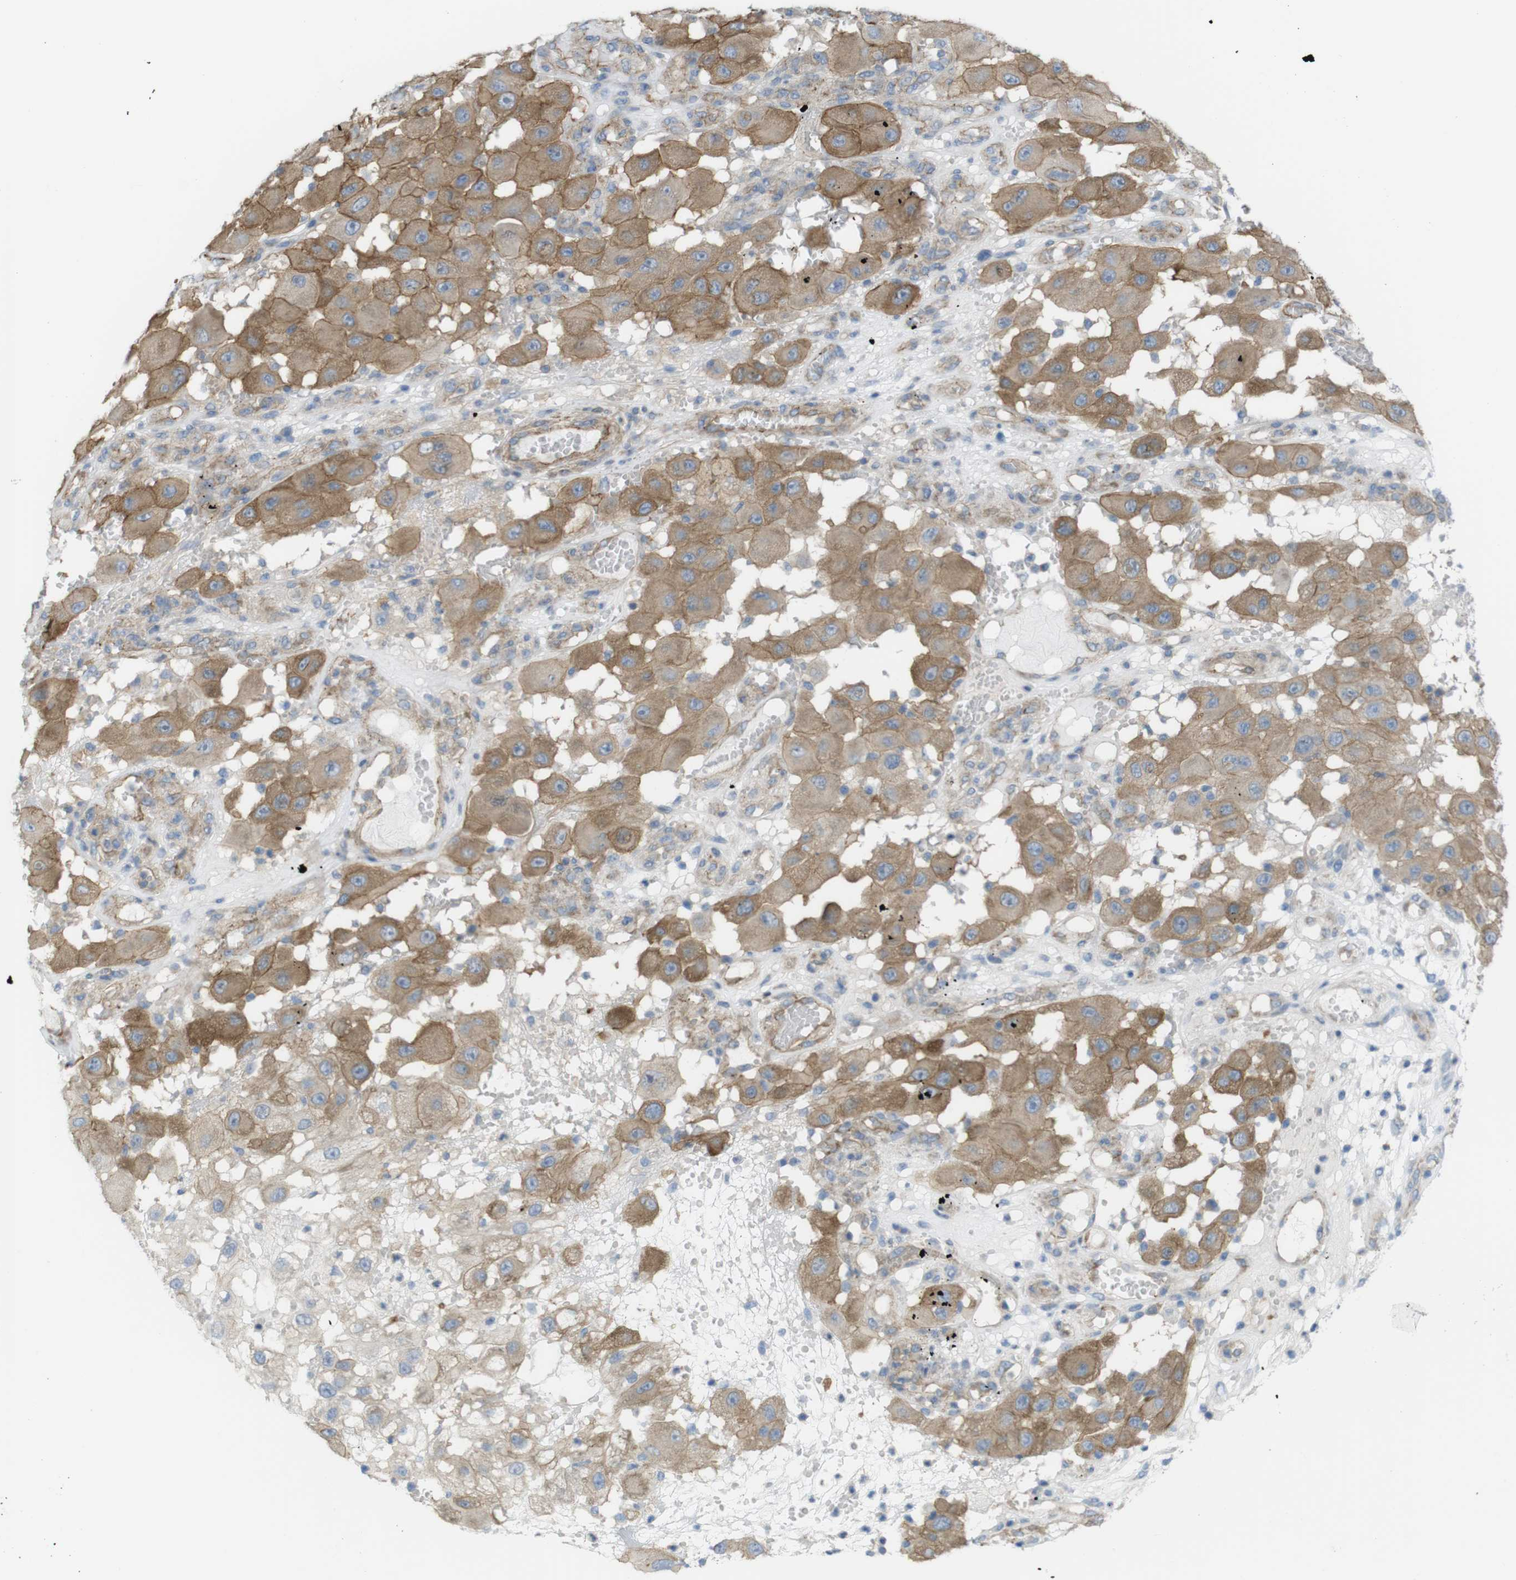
{"staining": {"intensity": "moderate", "quantity": ">75%", "location": "cytoplasmic/membranous"}, "tissue": "melanoma", "cell_type": "Tumor cells", "image_type": "cancer", "snomed": [{"axis": "morphology", "description": "Malignant melanoma, NOS"}, {"axis": "topography", "description": "Skin"}], "caption": "Immunohistochemistry (IHC) (DAB (3,3'-diaminobenzidine)) staining of human melanoma displays moderate cytoplasmic/membranous protein positivity in approximately >75% of tumor cells.", "gene": "PREX2", "patient": {"sex": "female", "age": 81}}